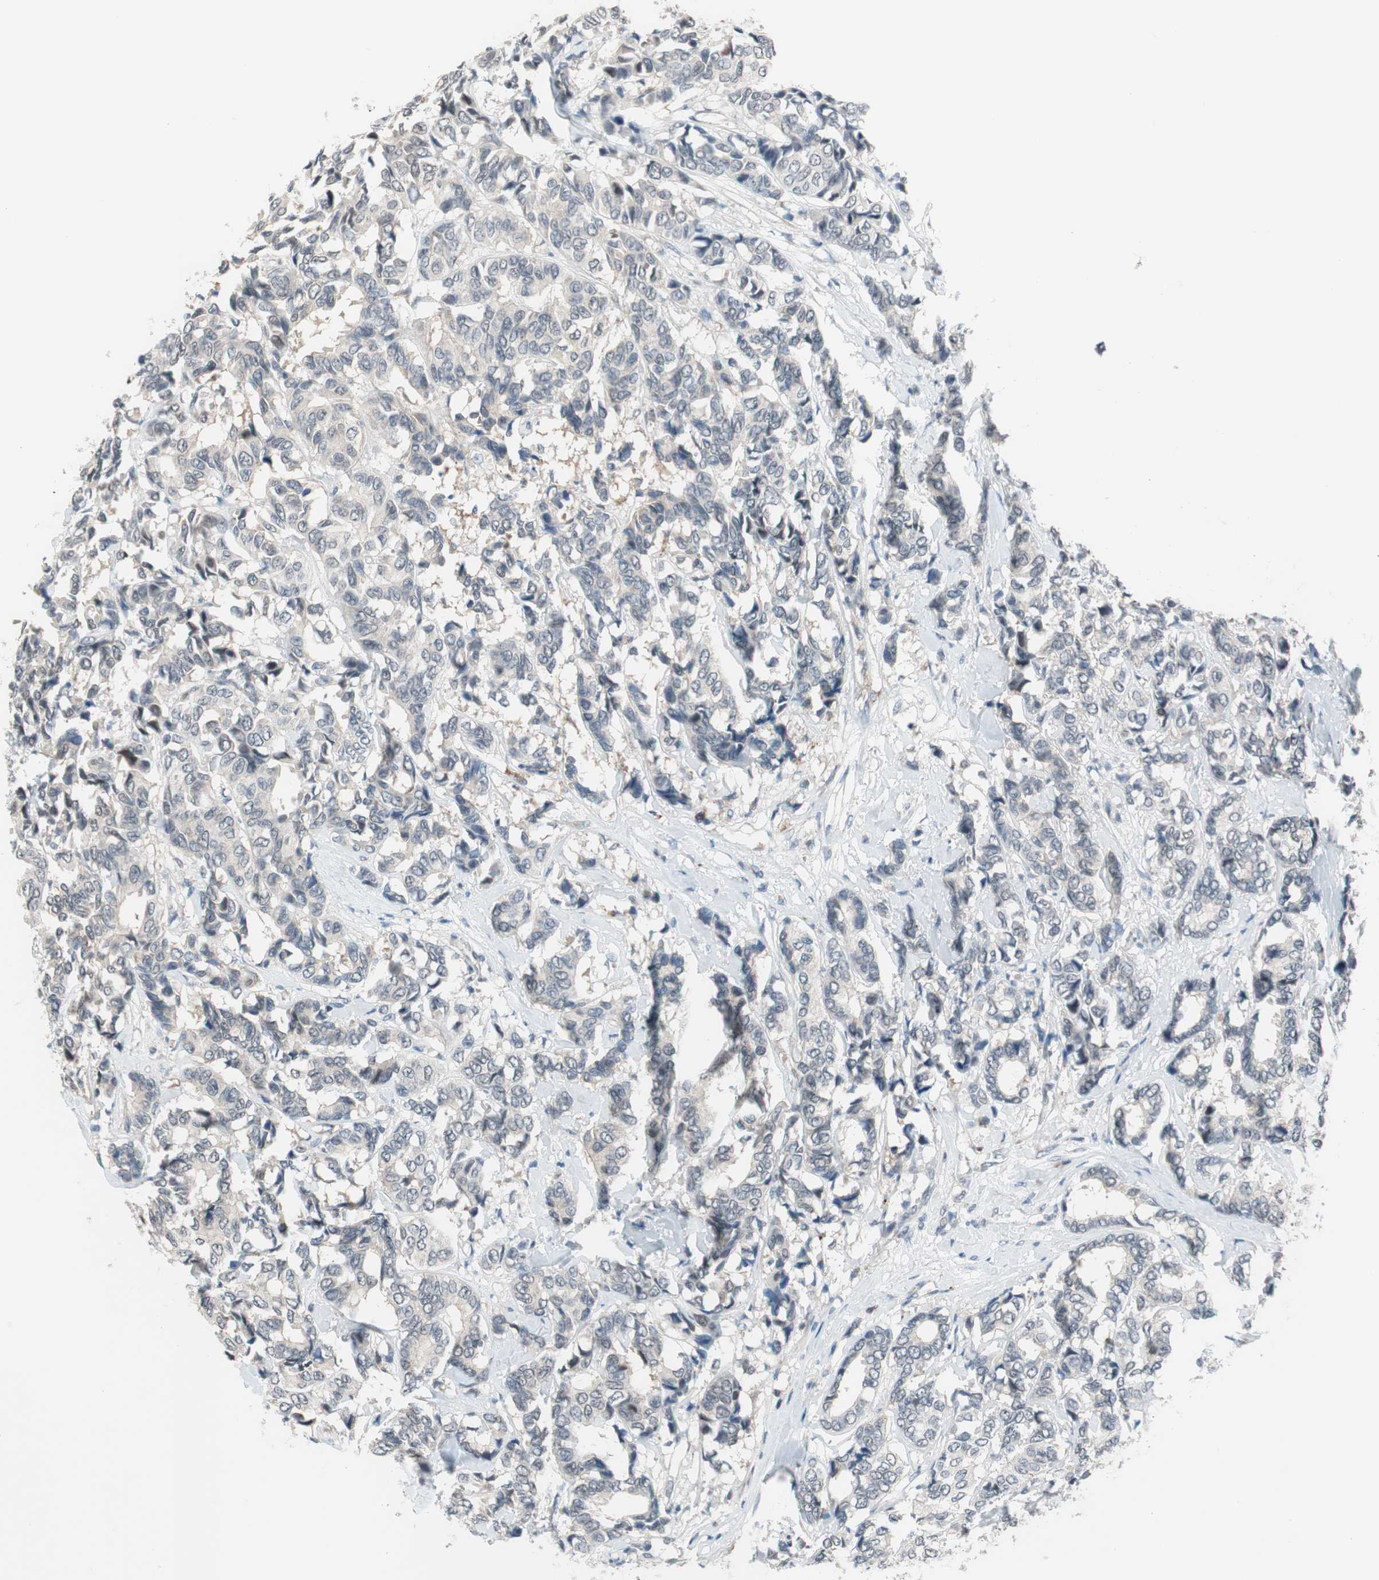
{"staining": {"intensity": "negative", "quantity": "none", "location": "none"}, "tissue": "breast cancer", "cell_type": "Tumor cells", "image_type": "cancer", "snomed": [{"axis": "morphology", "description": "Duct carcinoma"}, {"axis": "topography", "description": "Breast"}], "caption": "There is no significant expression in tumor cells of breast cancer.", "gene": "GRHL1", "patient": {"sex": "female", "age": 87}}